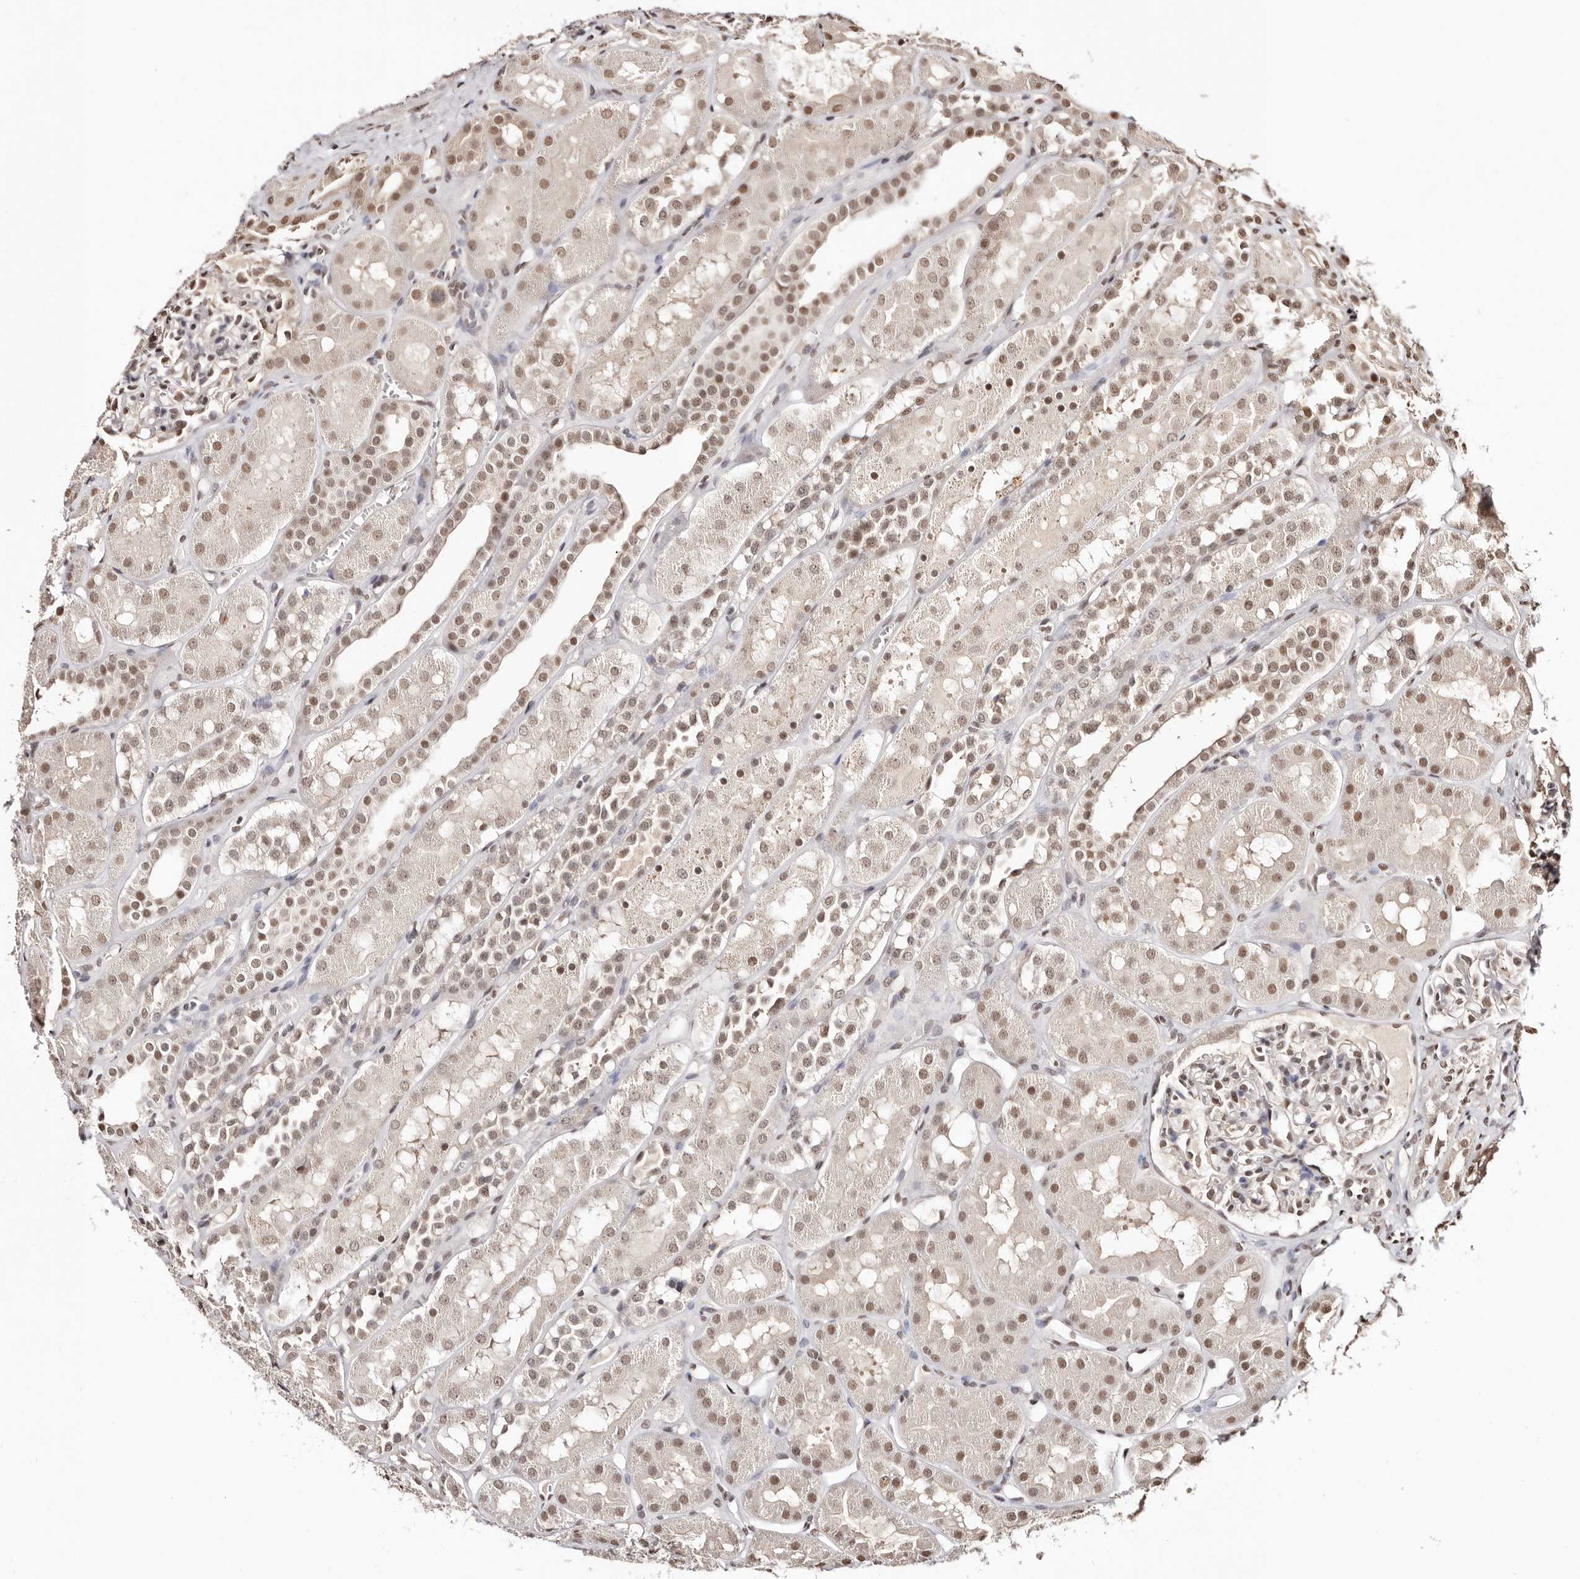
{"staining": {"intensity": "moderate", "quantity": "25%-75%", "location": "nuclear"}, "tissue": "kidney", "cell_type": "Cells in glomeruli", "image_type": "normal", "snomed": [{"axis": "morphology", "description": "Normal tissue, NOS"}, {"axis": "topography", "description": "Kidney"}], "caption": "Kidney stained with DAB (3,3'-diaminobenzidine) IHC reveals medium levels of moderate nuclear staining in about 25%-75% of cells in glomeruli.", "gene": "BICRAL", "patient": {"sex": "male", "age": 16}}